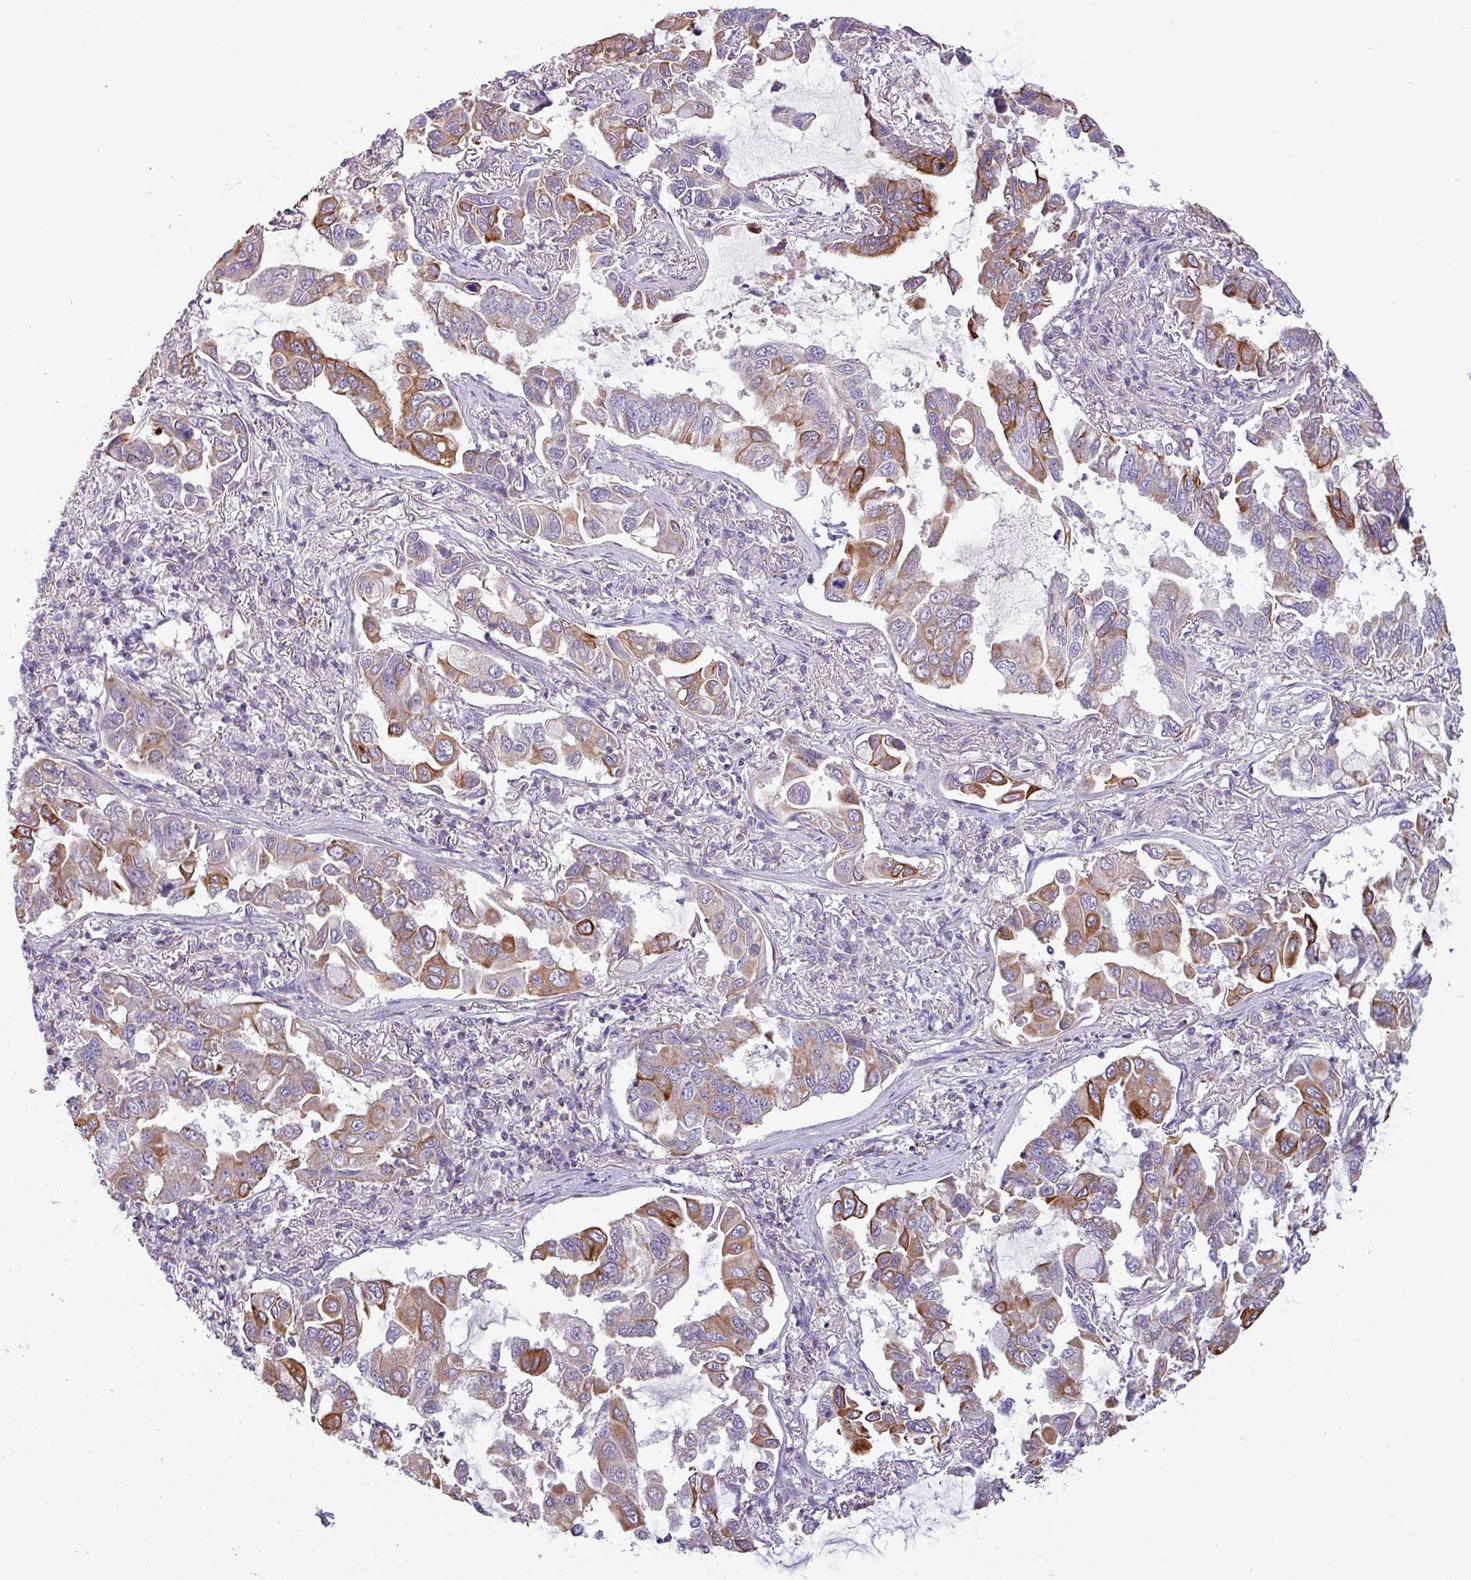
{"staining": {"intensity": "moderate", "quantity": "25%-75%", "location": "cytoplasmic/membranous"}, "tissue": "lung cancer", "cell_type": "Tumor cells", "image_type": "cancer", "snomed": [{"axis": "morphology", "description": "Adenocarcinoma, NOS"}, {"axis": "topography", "description": "Lung"}], "caption": "A brown stain labels moderate cytoplasmic/membranous staining of a protein in human adenocarcinoma (lung) tumor cells.", "gene": "CAMK1", "patient": {"sex": "male", "age": 64}}